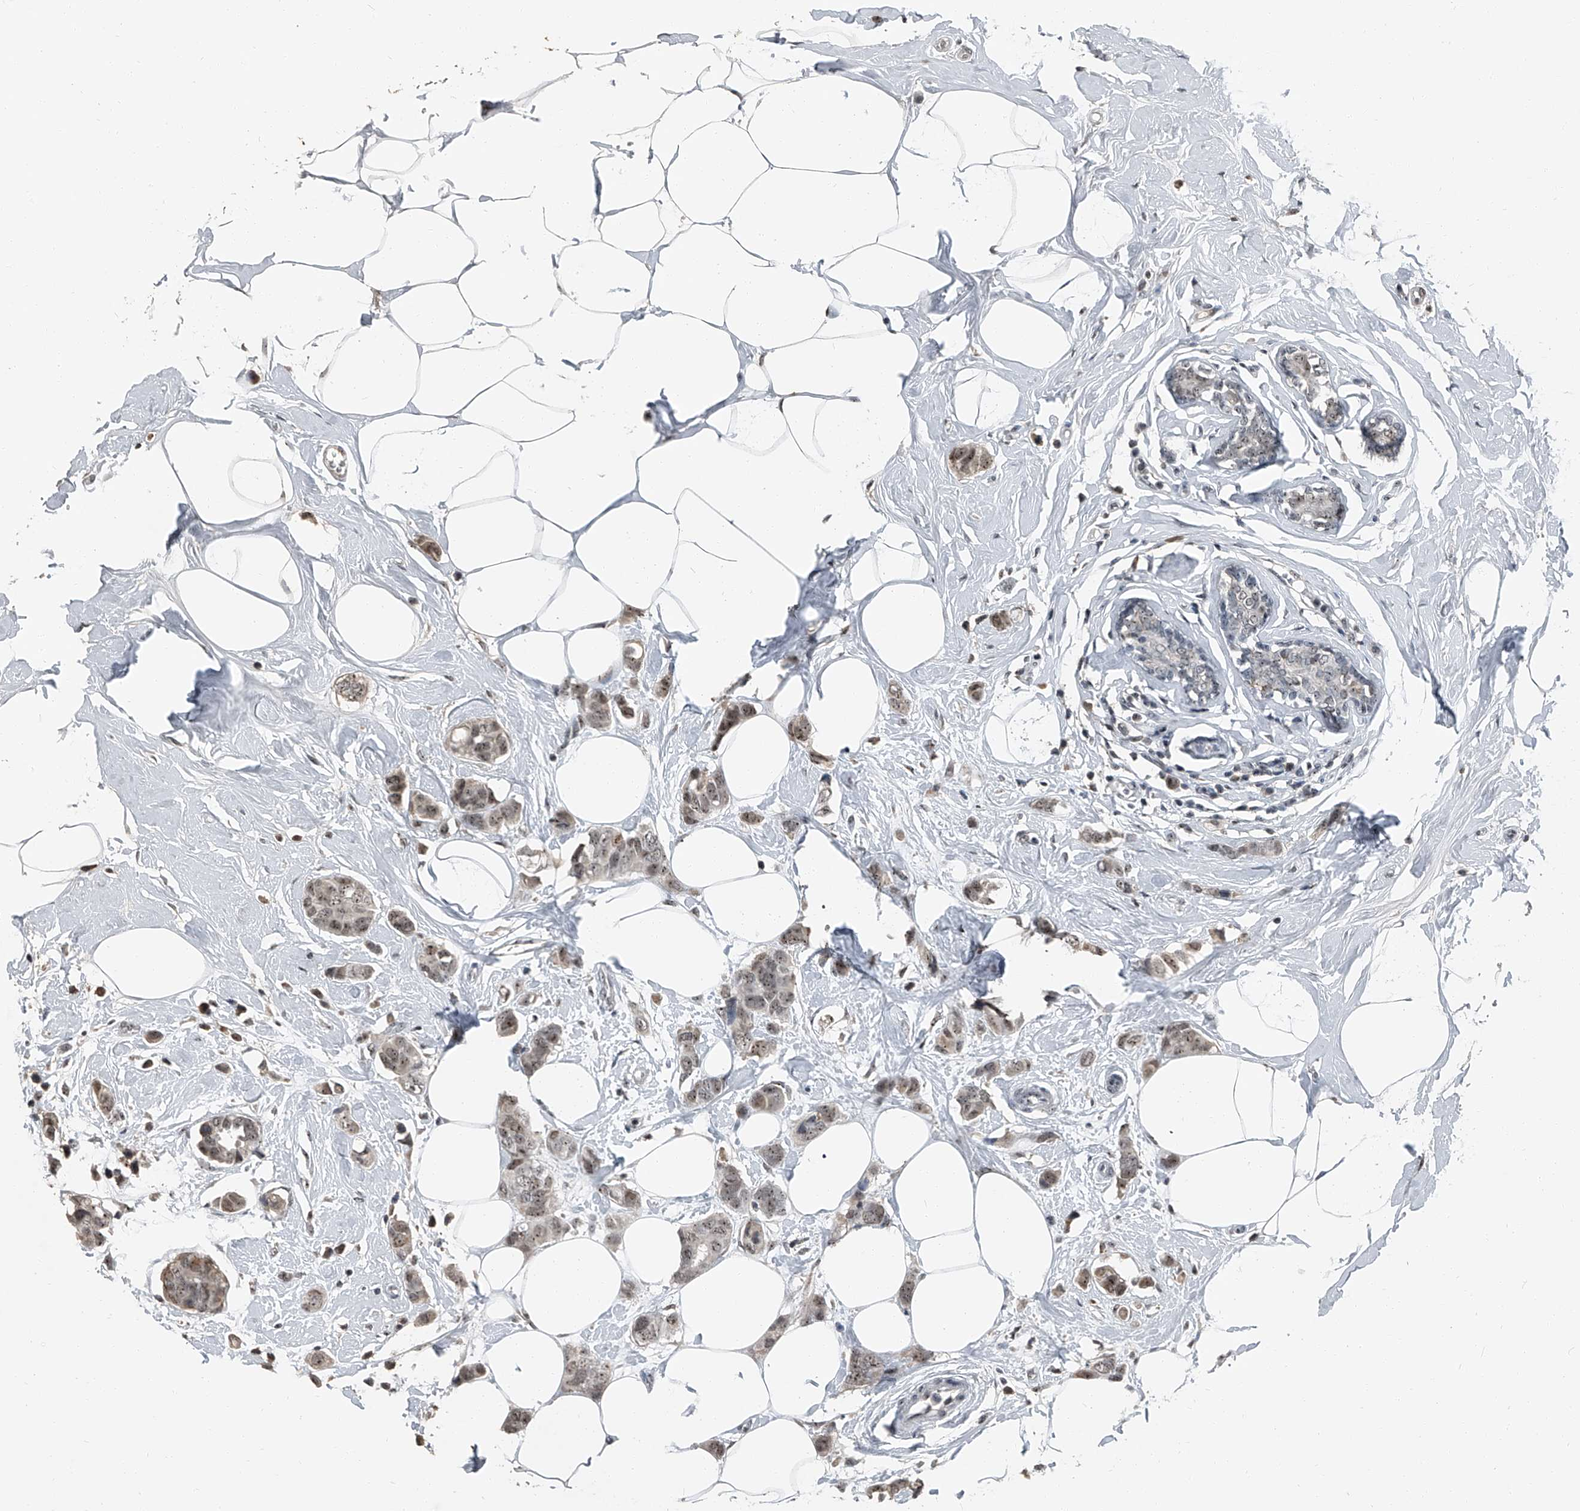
{"staining": {"intensity": "moderate", "quantity": ">75%", "location": "nuclear"}, "tissue": "breast cancer", "cell_type": "Tumor cells", "image_type": "cancer", "snomed": [{"axis": "morphology", "description": "Normal tissue, NOS"}, {"axis": "morphology", "description": "Duct carcinoma"}, {"axis": "topography", "description": "Breast"}], "caption": "DAB (3,3'-diaminobenzidine) immunohistochemical staining of breast infiltrating ductal carcinoma demonstrates moderate nuclear protein expression in approximately >75% of tumor cells. (Brightfield microscopy of DAB IHC at high magnification).", "gene": "TCOF1", "patient": {"sex": "female", "age": 50}}